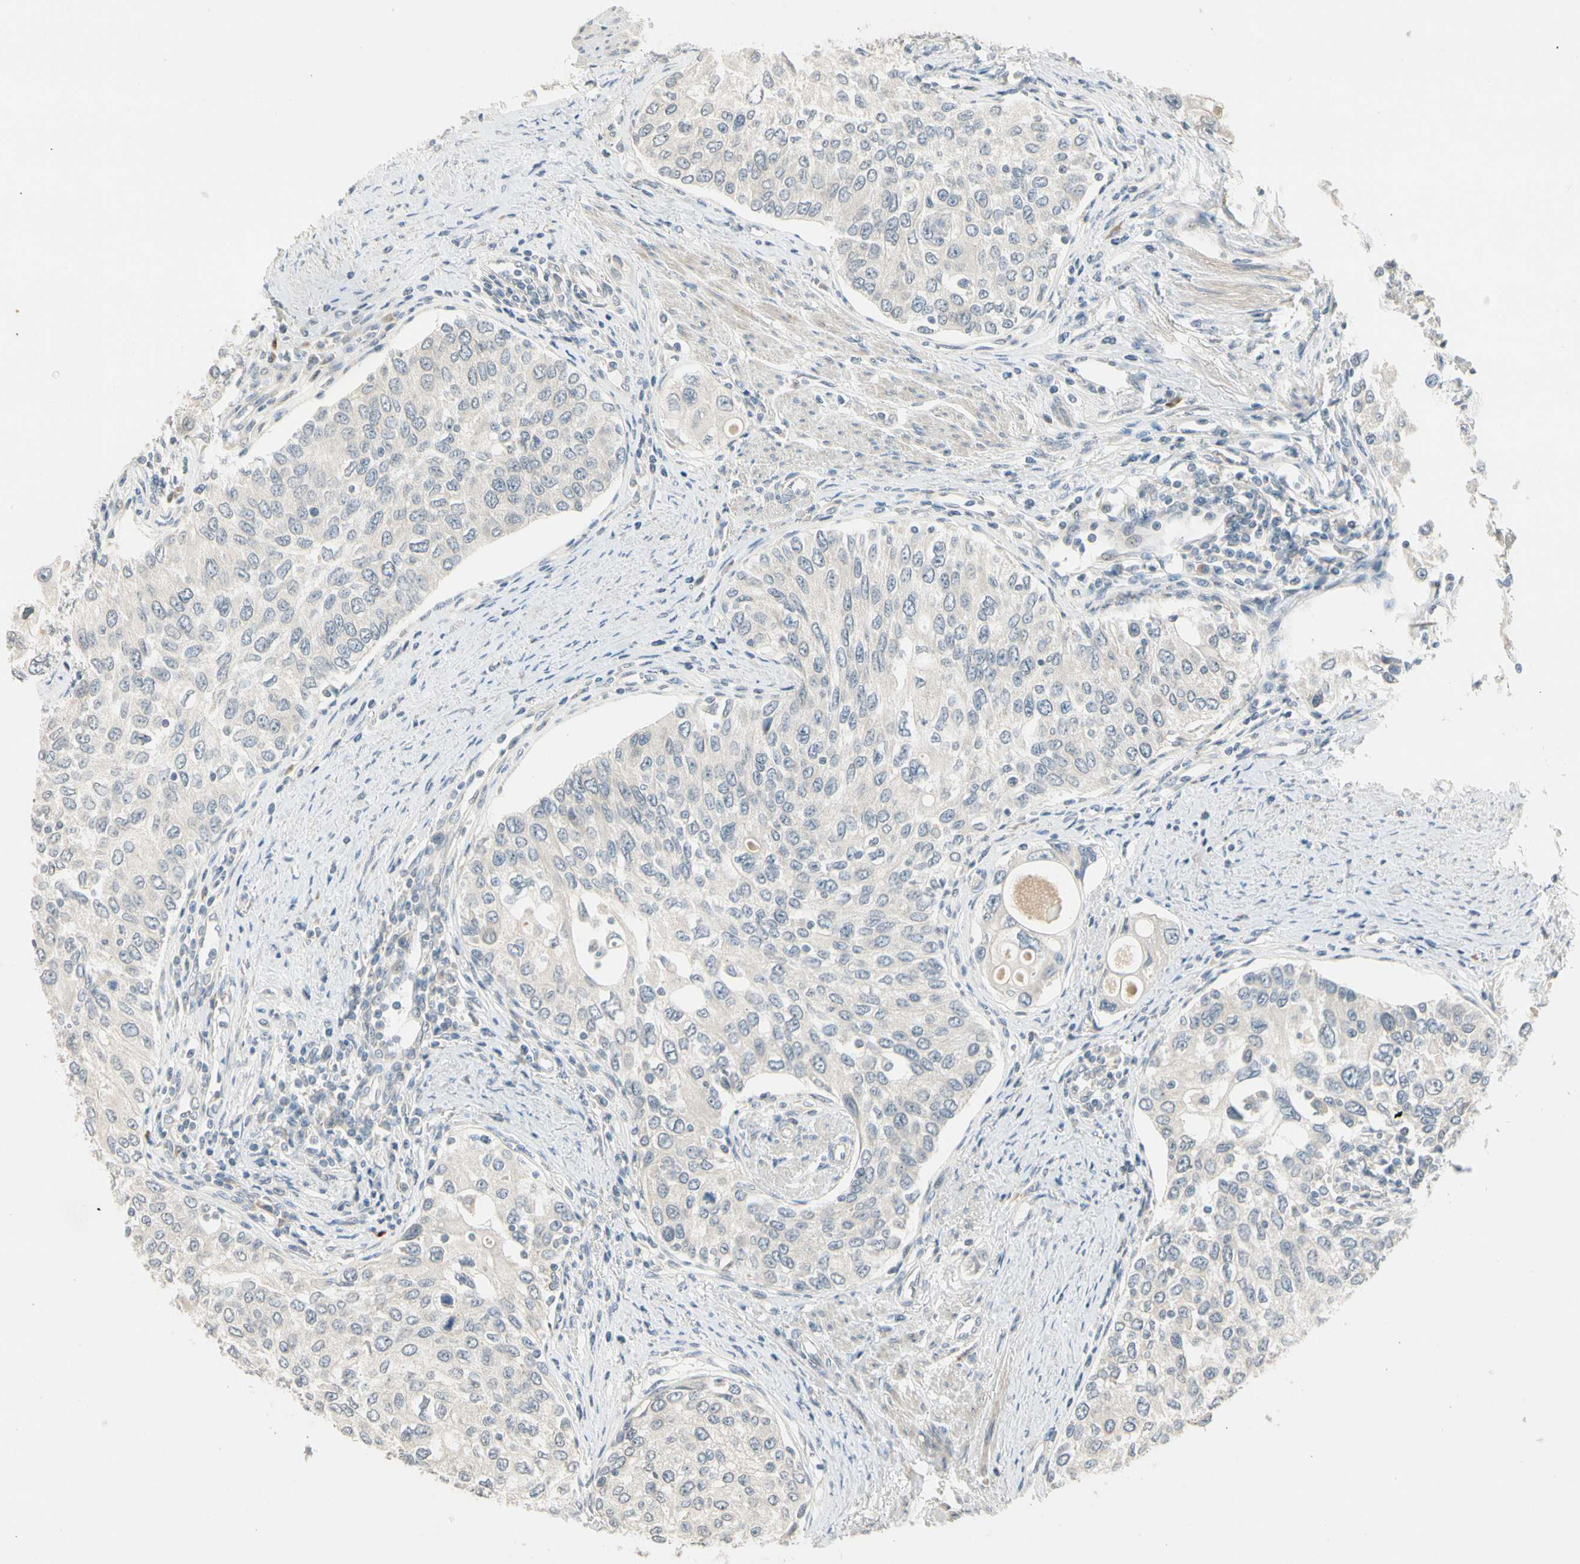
{"staining": {"intensity": "negative", "quantity": "none", "location": "none"}, "tissue": "urothelial cancer", "cell_type": "Tumor cells", "image_type": "cancer", "snomed": [{"axis": "morphology", "description": "Urothelial carcinoma, High grade"}, {"axis": "topography", "description": "Urinary bladder"}], "caption": "An immunohistochemistry image of urothelial cancer is shown. There is no staining in tumor cells of urothelial cancer.", "gene": "PCDHB15", "patient": {"sex": "female", "age": 56}}